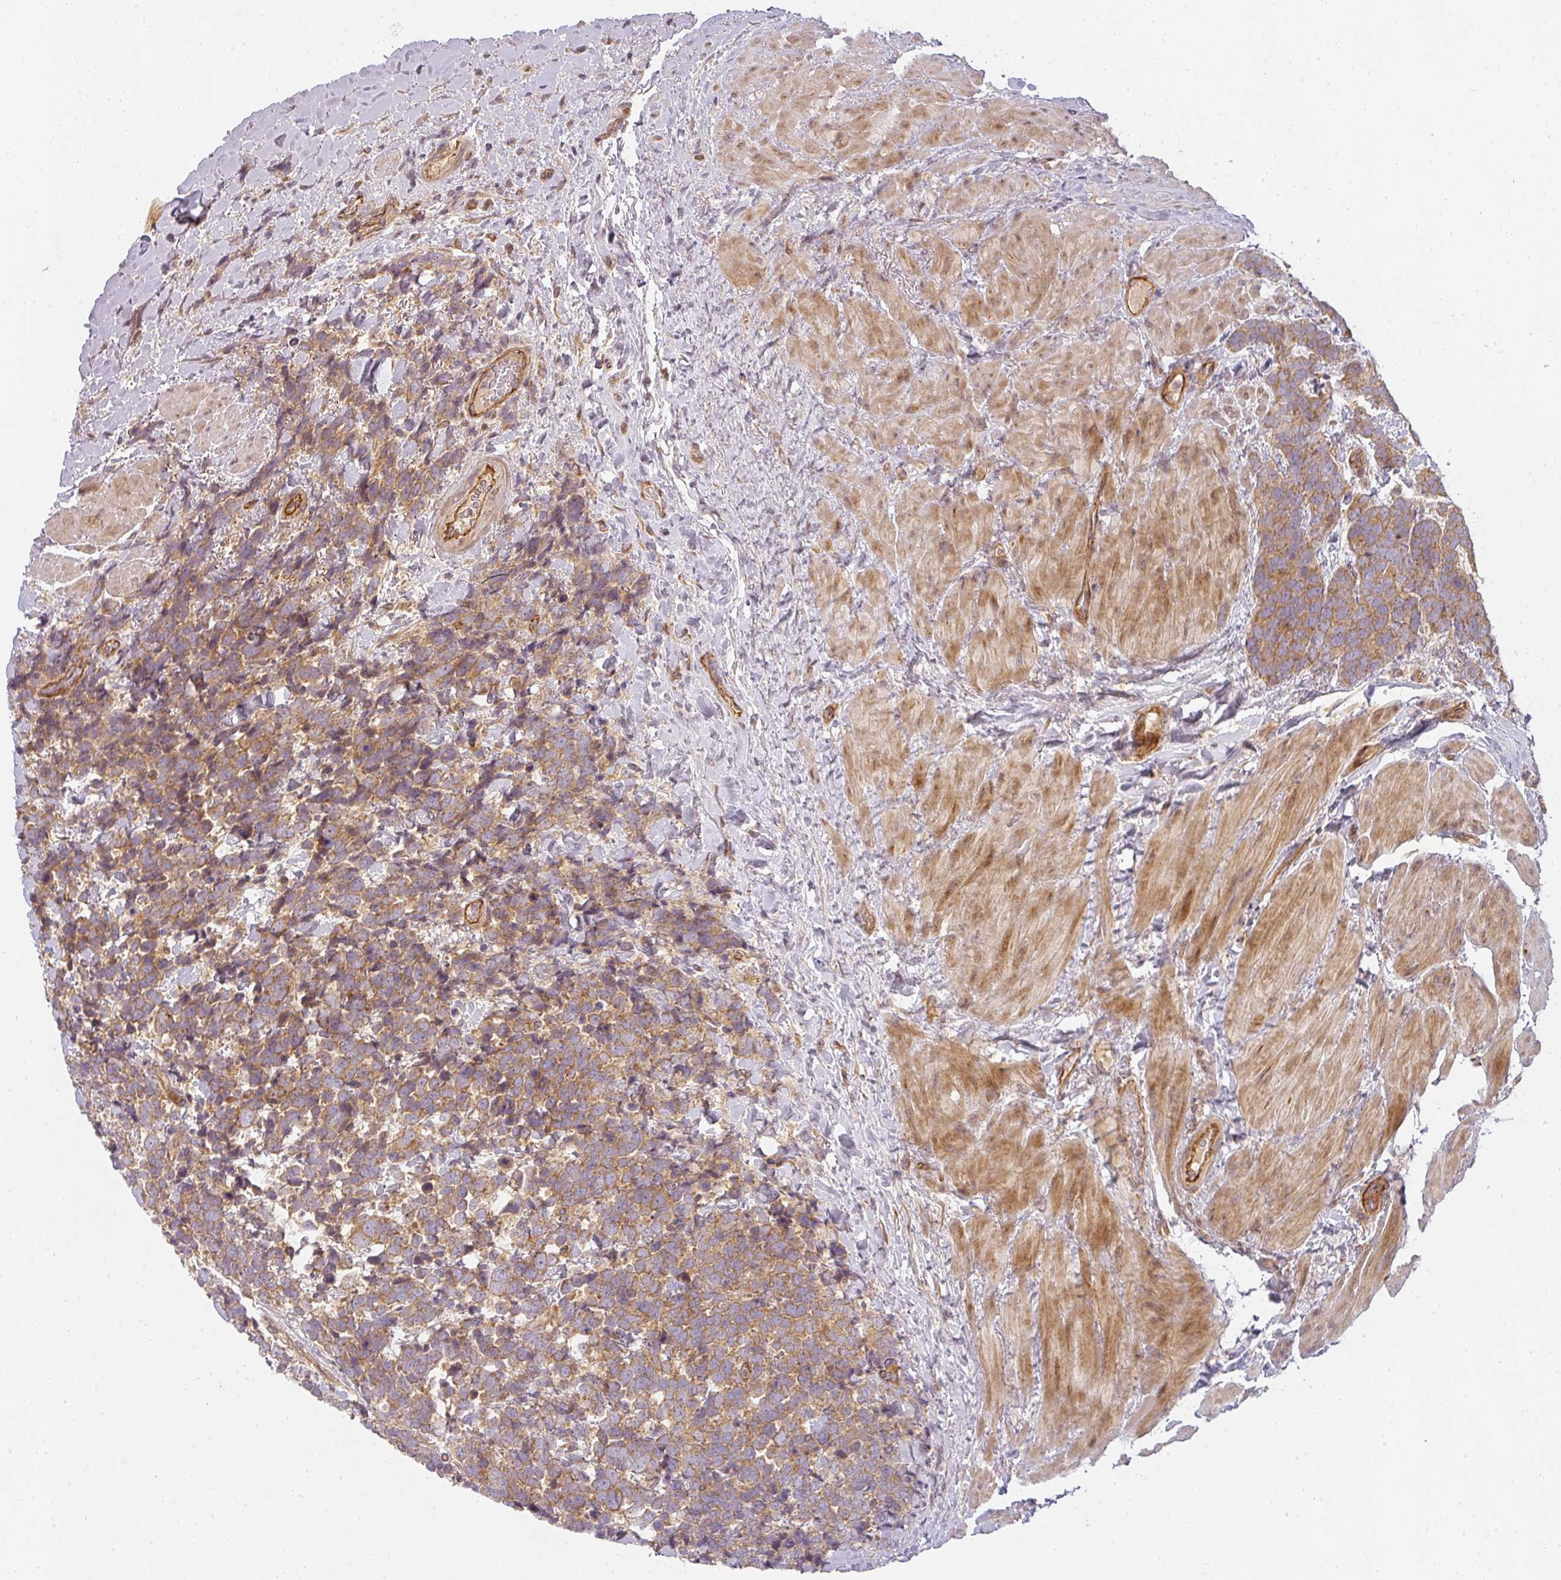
{"staining": {"intensity": "moderate", "quantity": ">75%", "location": "cytoplasmic/membranous"}, "tissue": "urothelial cancer", "cell_type": "Tumor cells", "image_type": "cancer", "snomed": [{"axis": "morphology", "description": "Urothelial carcinoma, High grade"}, {"axis": "topography", "description": "Urinary bladder"}], "caption": "This is an image of IHC staining of urothelial cancer, which shows moderate staining in the cytoplasmic/membranous of tumor cells.", "gene": "CNOT1", "patient": {"sex": "female", "age": 82}}